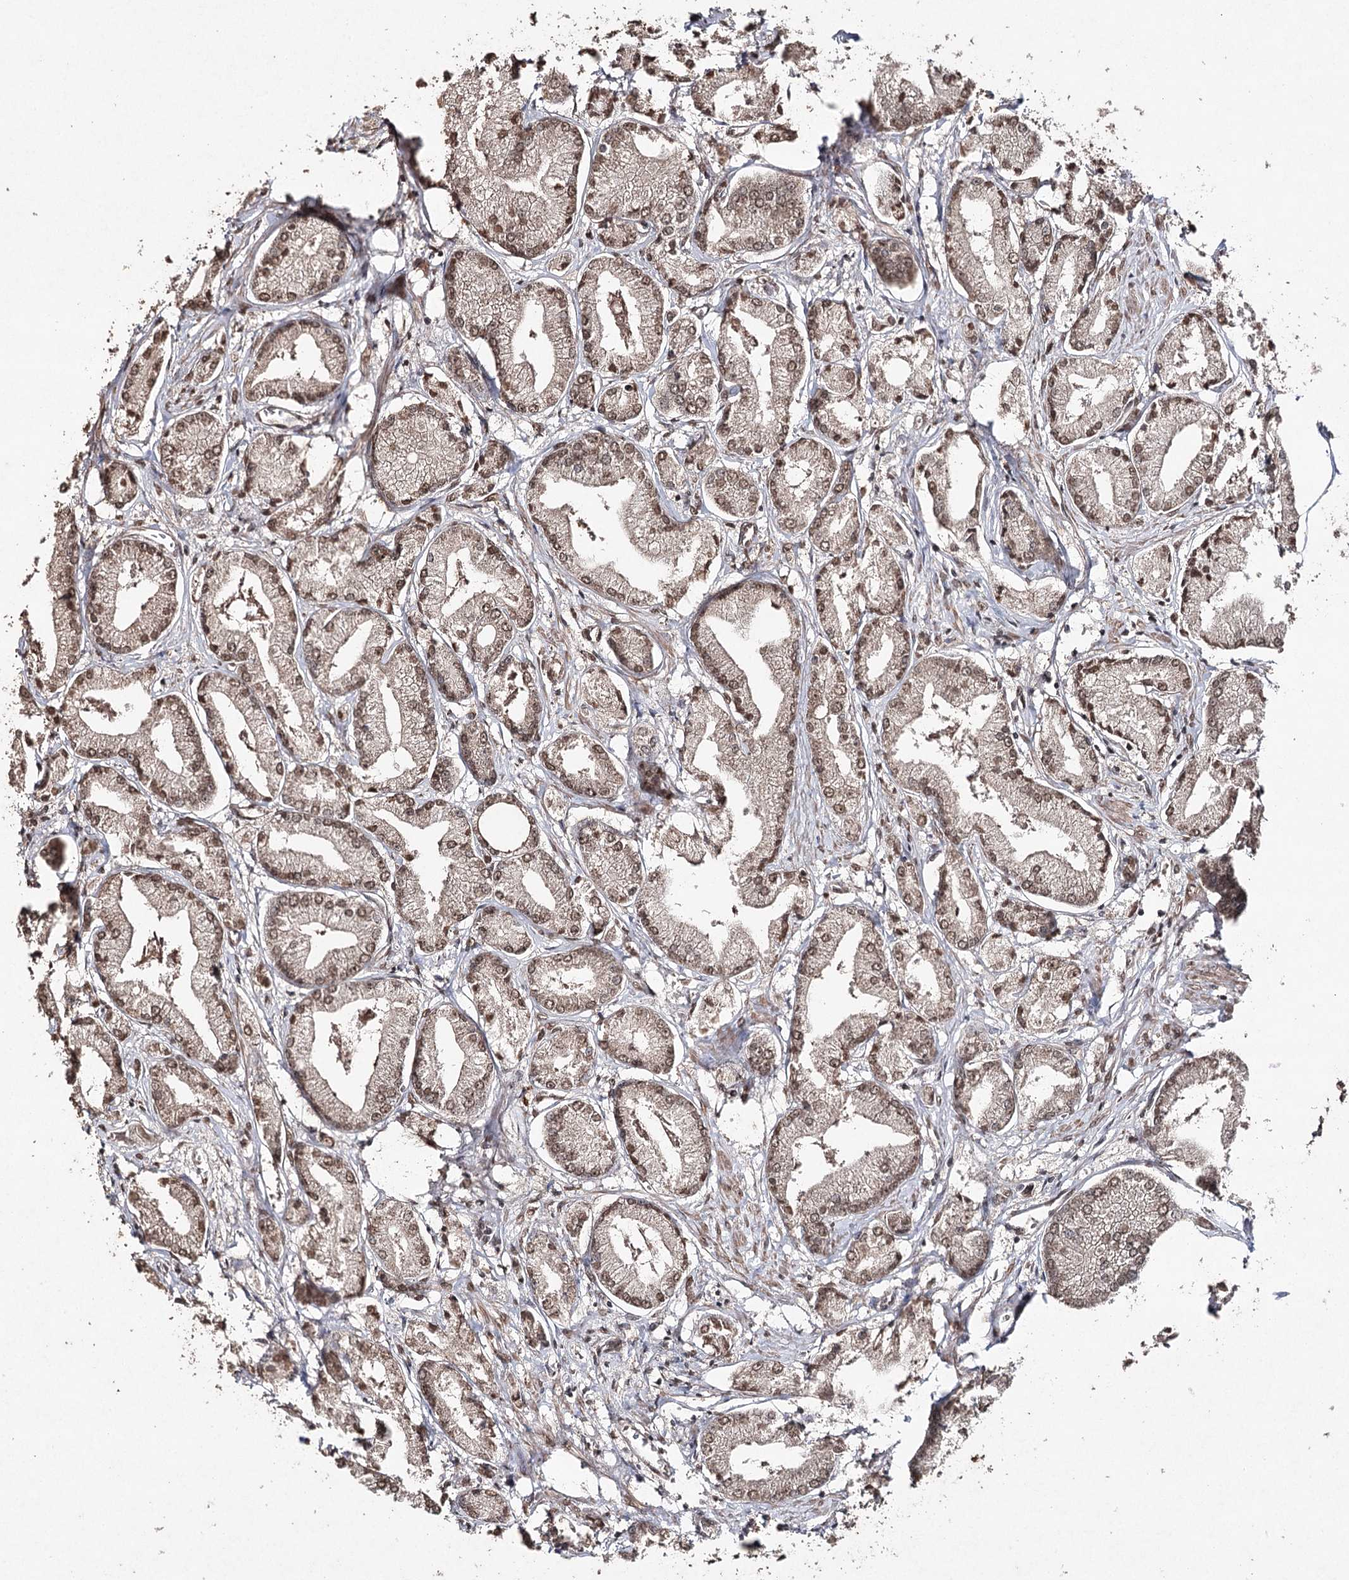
{"staining": {"intensity": "weak", "quantity": ">75%", "location": "nuclear"}, "tissue": "prostate cancer", "cell_type": "Tumor cells", "image_type": "cancer", "snomed": [{"axis": "morphology", "description": "Adenocarcinoma, Low grade"}, {"axis": "topography", "description": "Prostate"}], "caption": "A brown stain highlights weak nuclear positivity of a protein in prostate low-grade adenocarcinoma tumor cells.", "gene": "ATG14", "patient": {"sex": "male", "age": 60}}